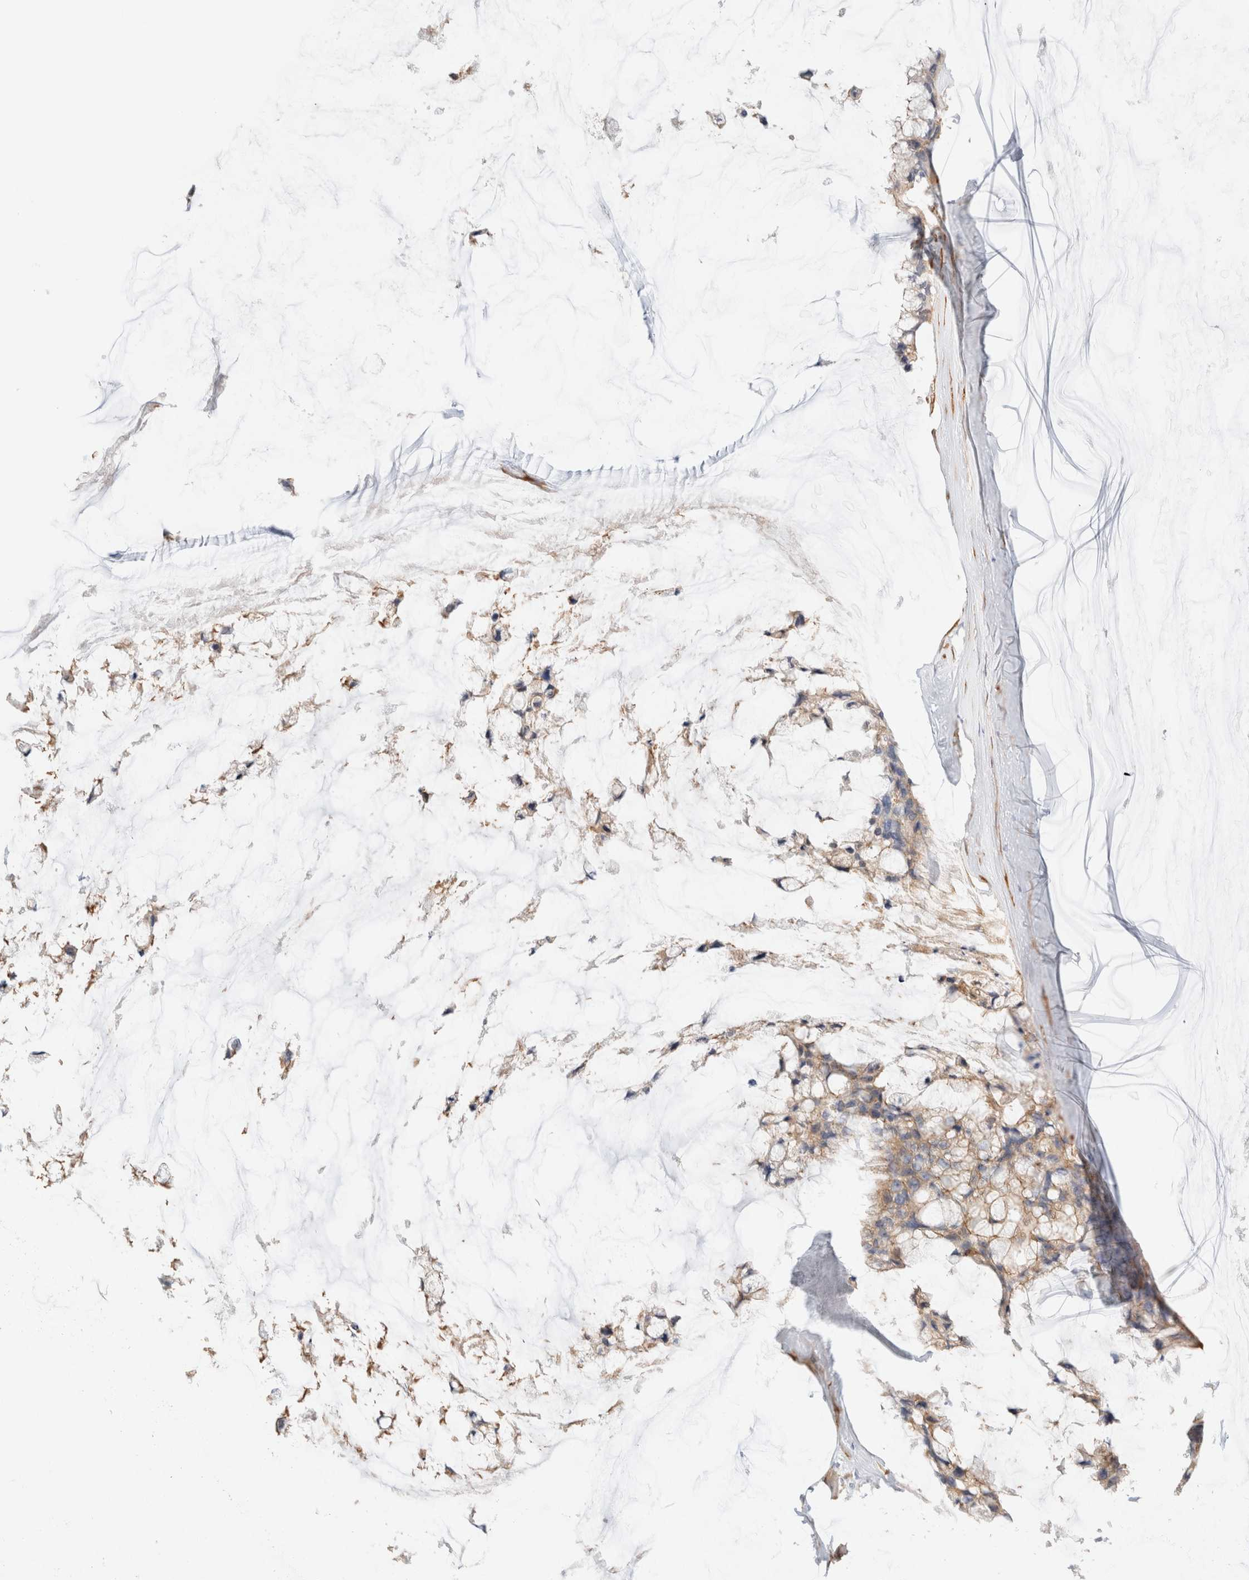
{"staining": {"intensity": "weak", "quantity": "25%-75%", "location": "cytoplasmic/membranous"}, "tissue": "ovarian cancer", "cell_type": "Tumor cells", "image_type": "cancer", "snomed": [{"axis": "morphology", "description": "Cystadenocarcinoma, mucinous, NOS"}, {"axis": "topography", "description": "Ovary"}], "caption": "Ovarian cancer stained for a protein shows weak cytoplasmic/membranous positivity in tumor cells. (Brightfield microscopy of DAB IHC at high magnification).", "gene": "LMCD1", "patient": {"sex": "female", "age": 39}}